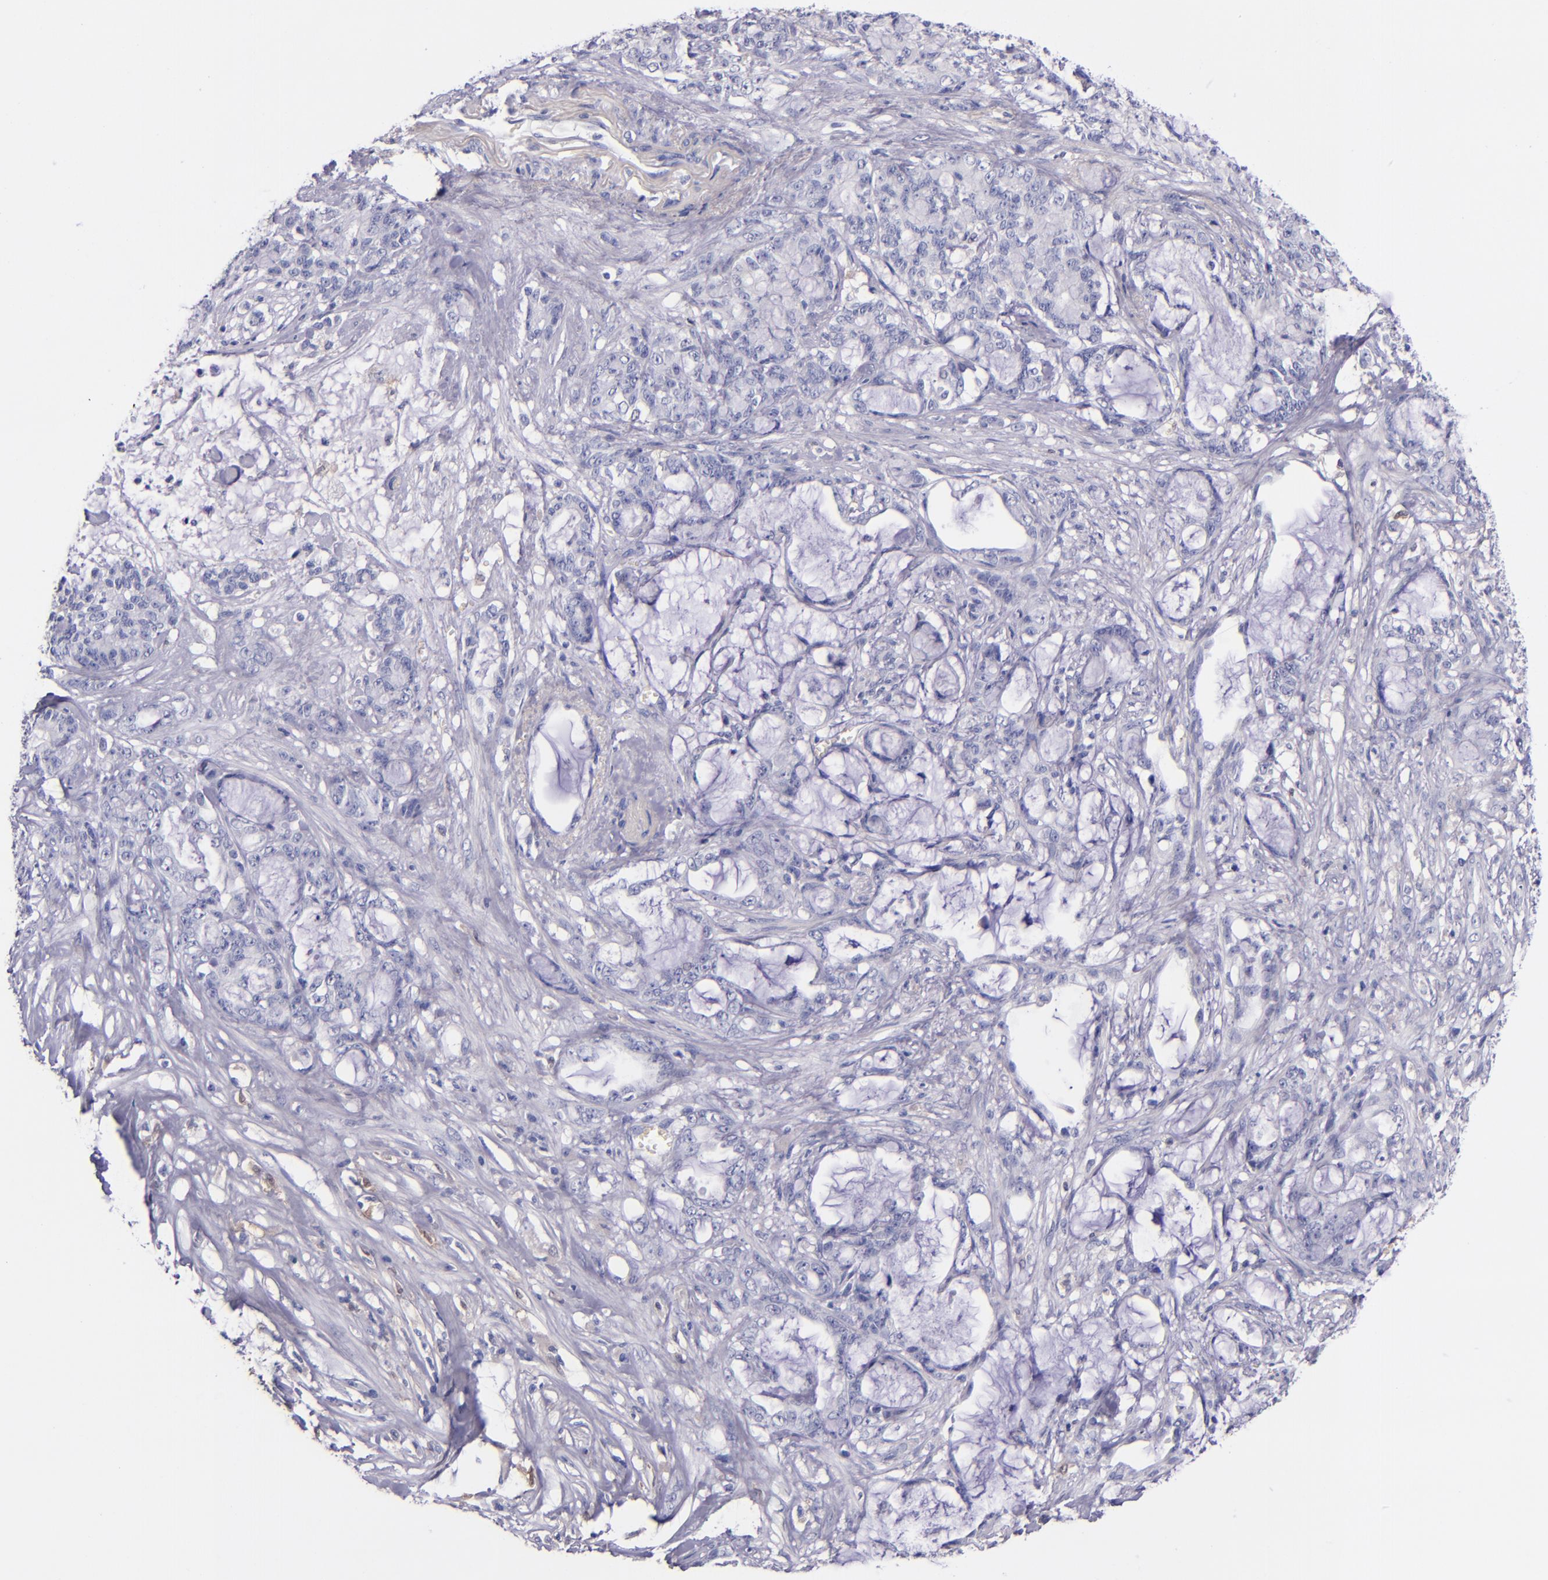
{"staining": {"intensity": "negative", "quantity": "none", "location": "none"}, "tissue": "pancreatic cancer", "cell_type": "Tumor cells", "image_type": "cancer", "snomed": [{"axis": "morphology", "description": "Adenocarcinoma, NOS"}, {"axis": "topography", "description": "Pancreas"}], "caption": "Immunohistochemical staining of human pancreatic cancer (adenocarcinoma) exhibits no significant staining in tumor cells.", "gene": "F13A1", "patient": {"sex": "female", "age": 73}}